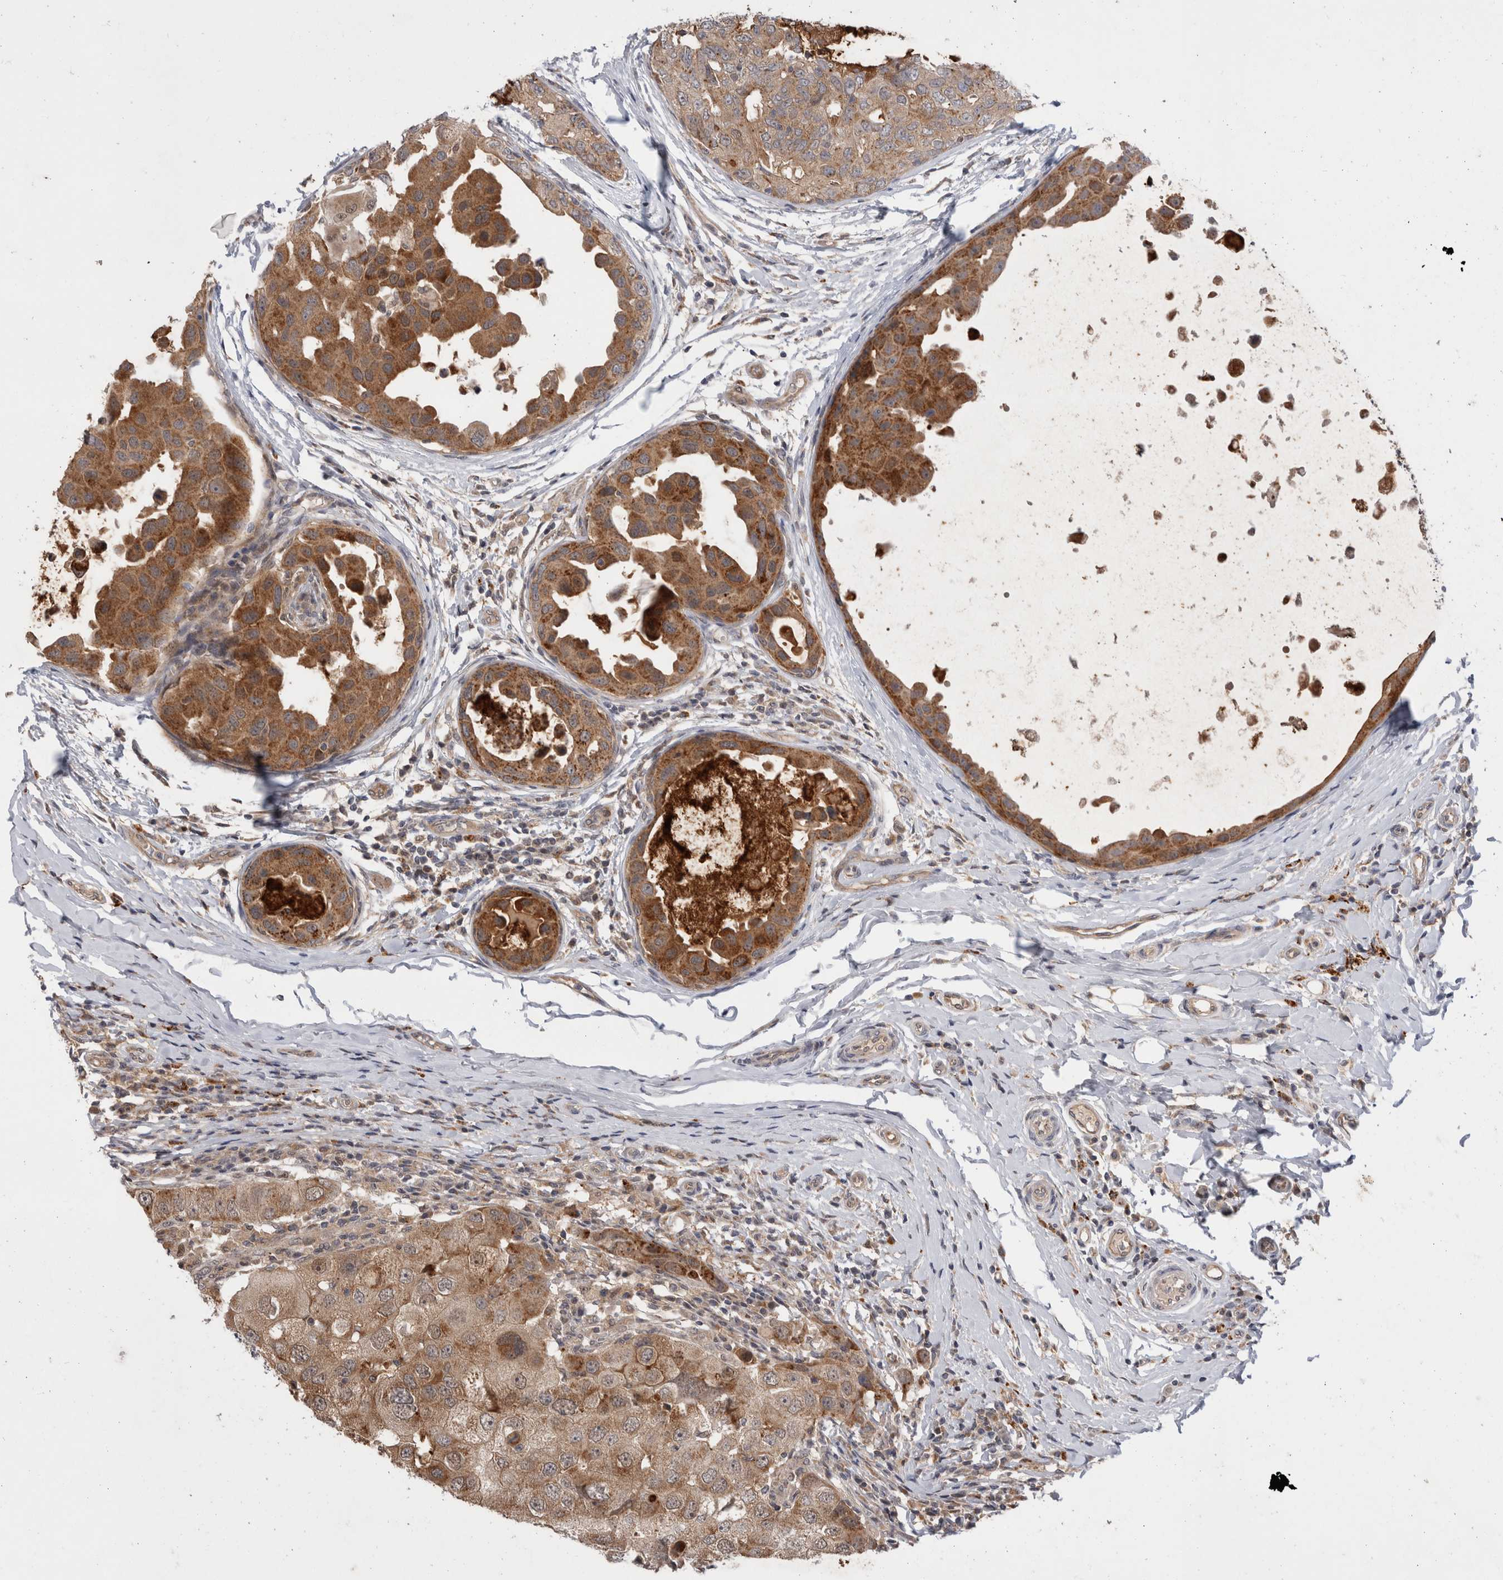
{"staining": {"intensity": "moderate", "quantity": ">75%", "location": "cytoplasmic/membranous"}, "tissue": "breast cancer", "cell_type": "Tumor cells", "image_type": "cancer", "snomed": [{"axis": "morphology", "description": "Duct carcinoma"}, {"axis": "topography", "description": "Breast"}], "caption": "A medium amount of moderate cytoplasmic/membranous positivity is appreciated in about >75% of tumor cells in breast intraductal carcinoma tissue. (brown staining indicates protein expression, while blue staining denotes nuclei).", "gene": "MRPL37", "patient": {"sex": "female", "age": 27}}